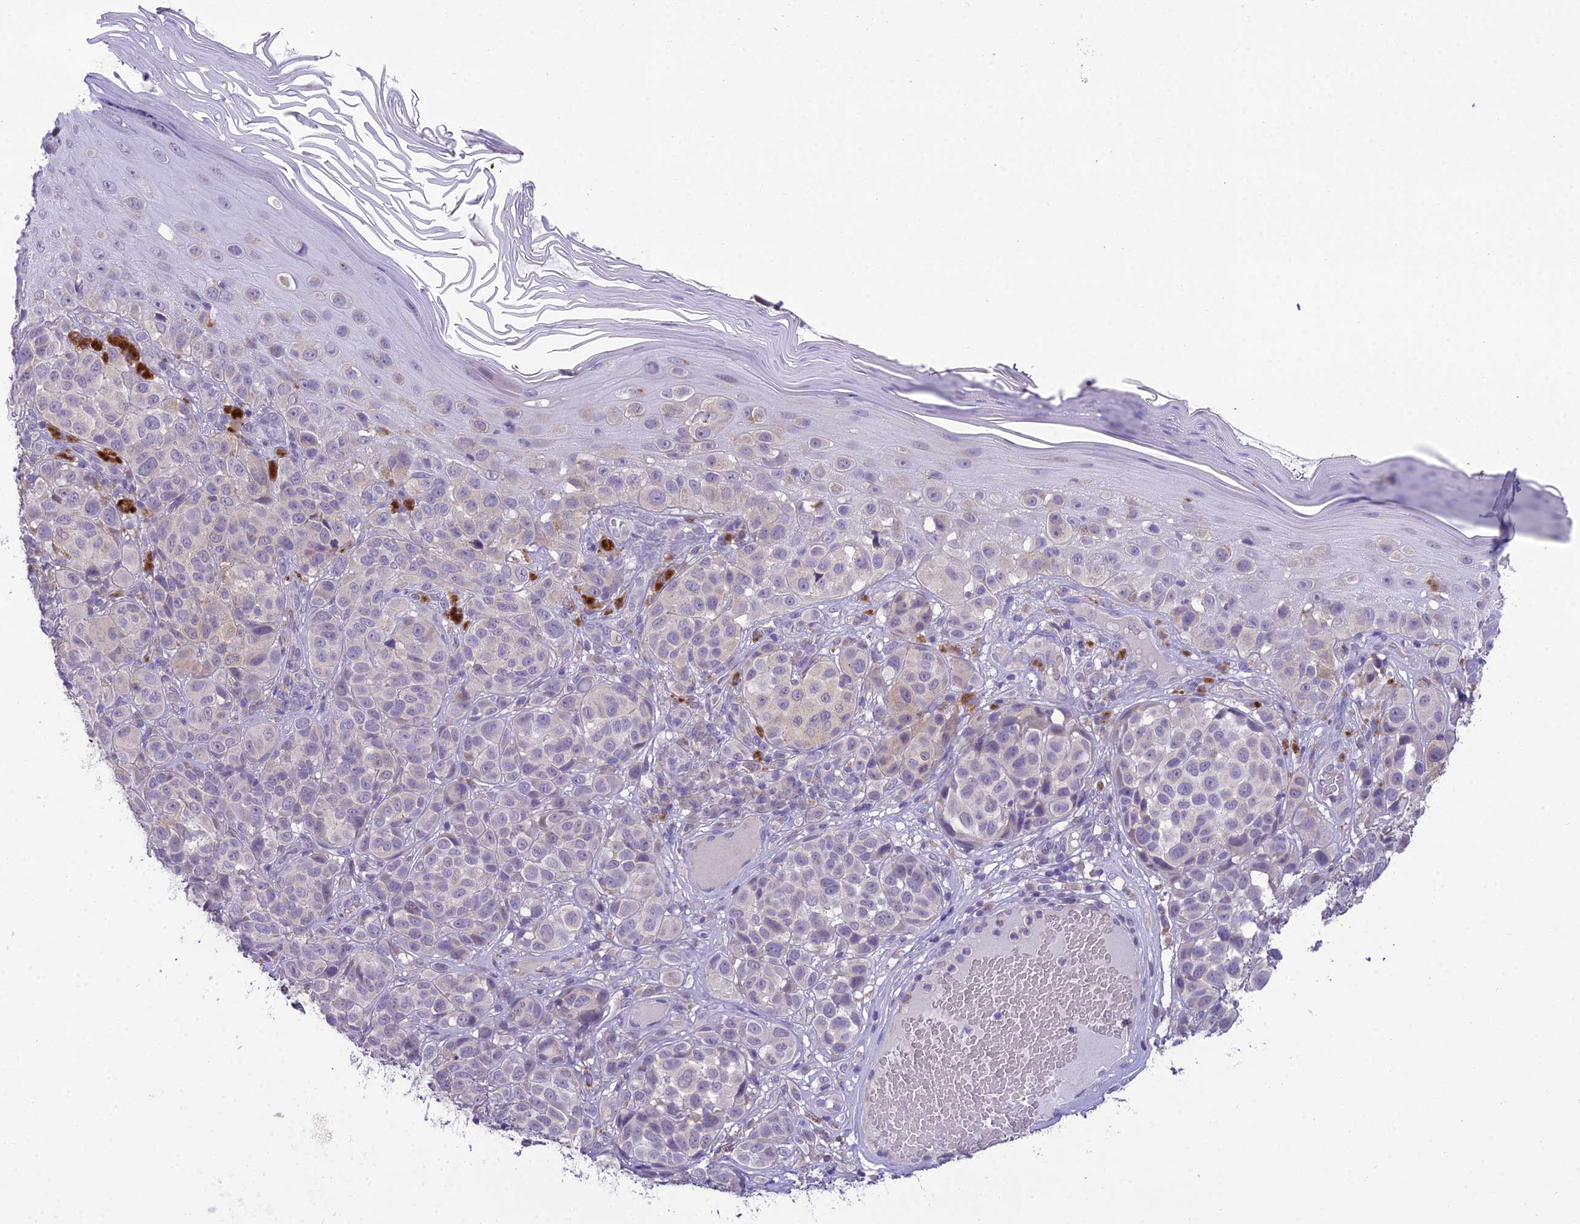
{"staining": {"intensity": "negative", "quantity": "none", "location": "none"}, "tissue": "melanoma", "cell_type": "Tumor cells", "image_type": "cancer", "snomed": [{"axis": "morphology", "description": "Malignant melanoma, NOS"}, {"axis": "topography", "description": "Skin"}], "caption": "Immunohistochemical staining of malignant melanoma exhibits no significant positivity in tumor cells. (Brightfield microscopy of DAB (3,3'-diaminobenzidine) immunohistochemistry (IHC) at high magnification).", "gene": "MIIP", "patient": {"sex": "male", "age": 38}}